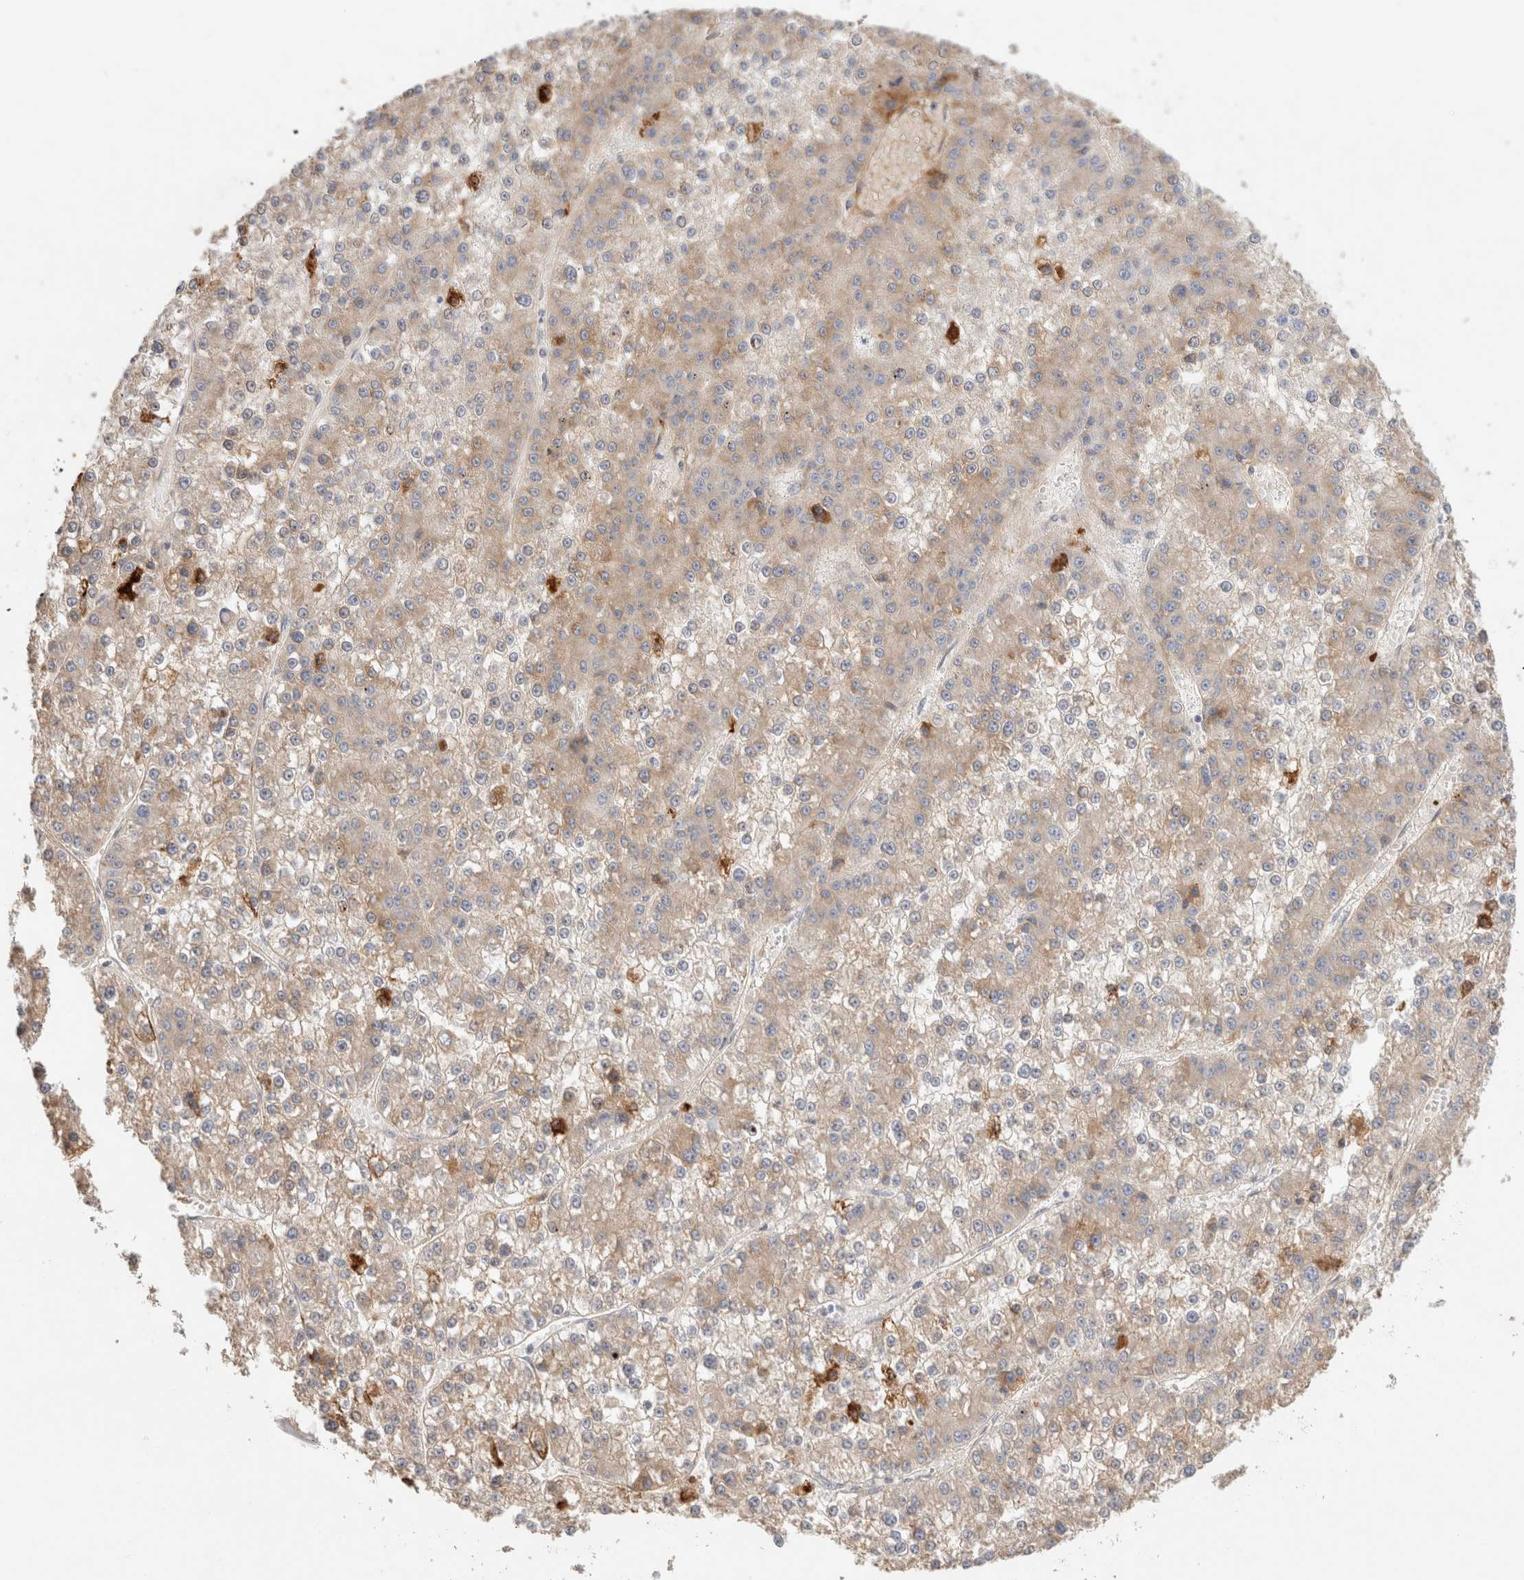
{"staining": {"intensity": "weak", "quantity": ">75%", "location": "cytoplasmic/membranous"}, "tissue": "liver cancer", "cell_type": "Tumor cells", "image_type": "cancer", "snomed": [{"axis": "morphology", "description": "Carcinoma, Hepatocellular, NOS"}, {"axis": "topography", "description": "Liver"}], "caption": "Liver cancer stained for a protein (brown) displays weak cytoplasmic/membranous positive staining in approximately >75% of tumor cells.", "gene": "PROS1", "patient": {"sex": "female", "age": 73}}